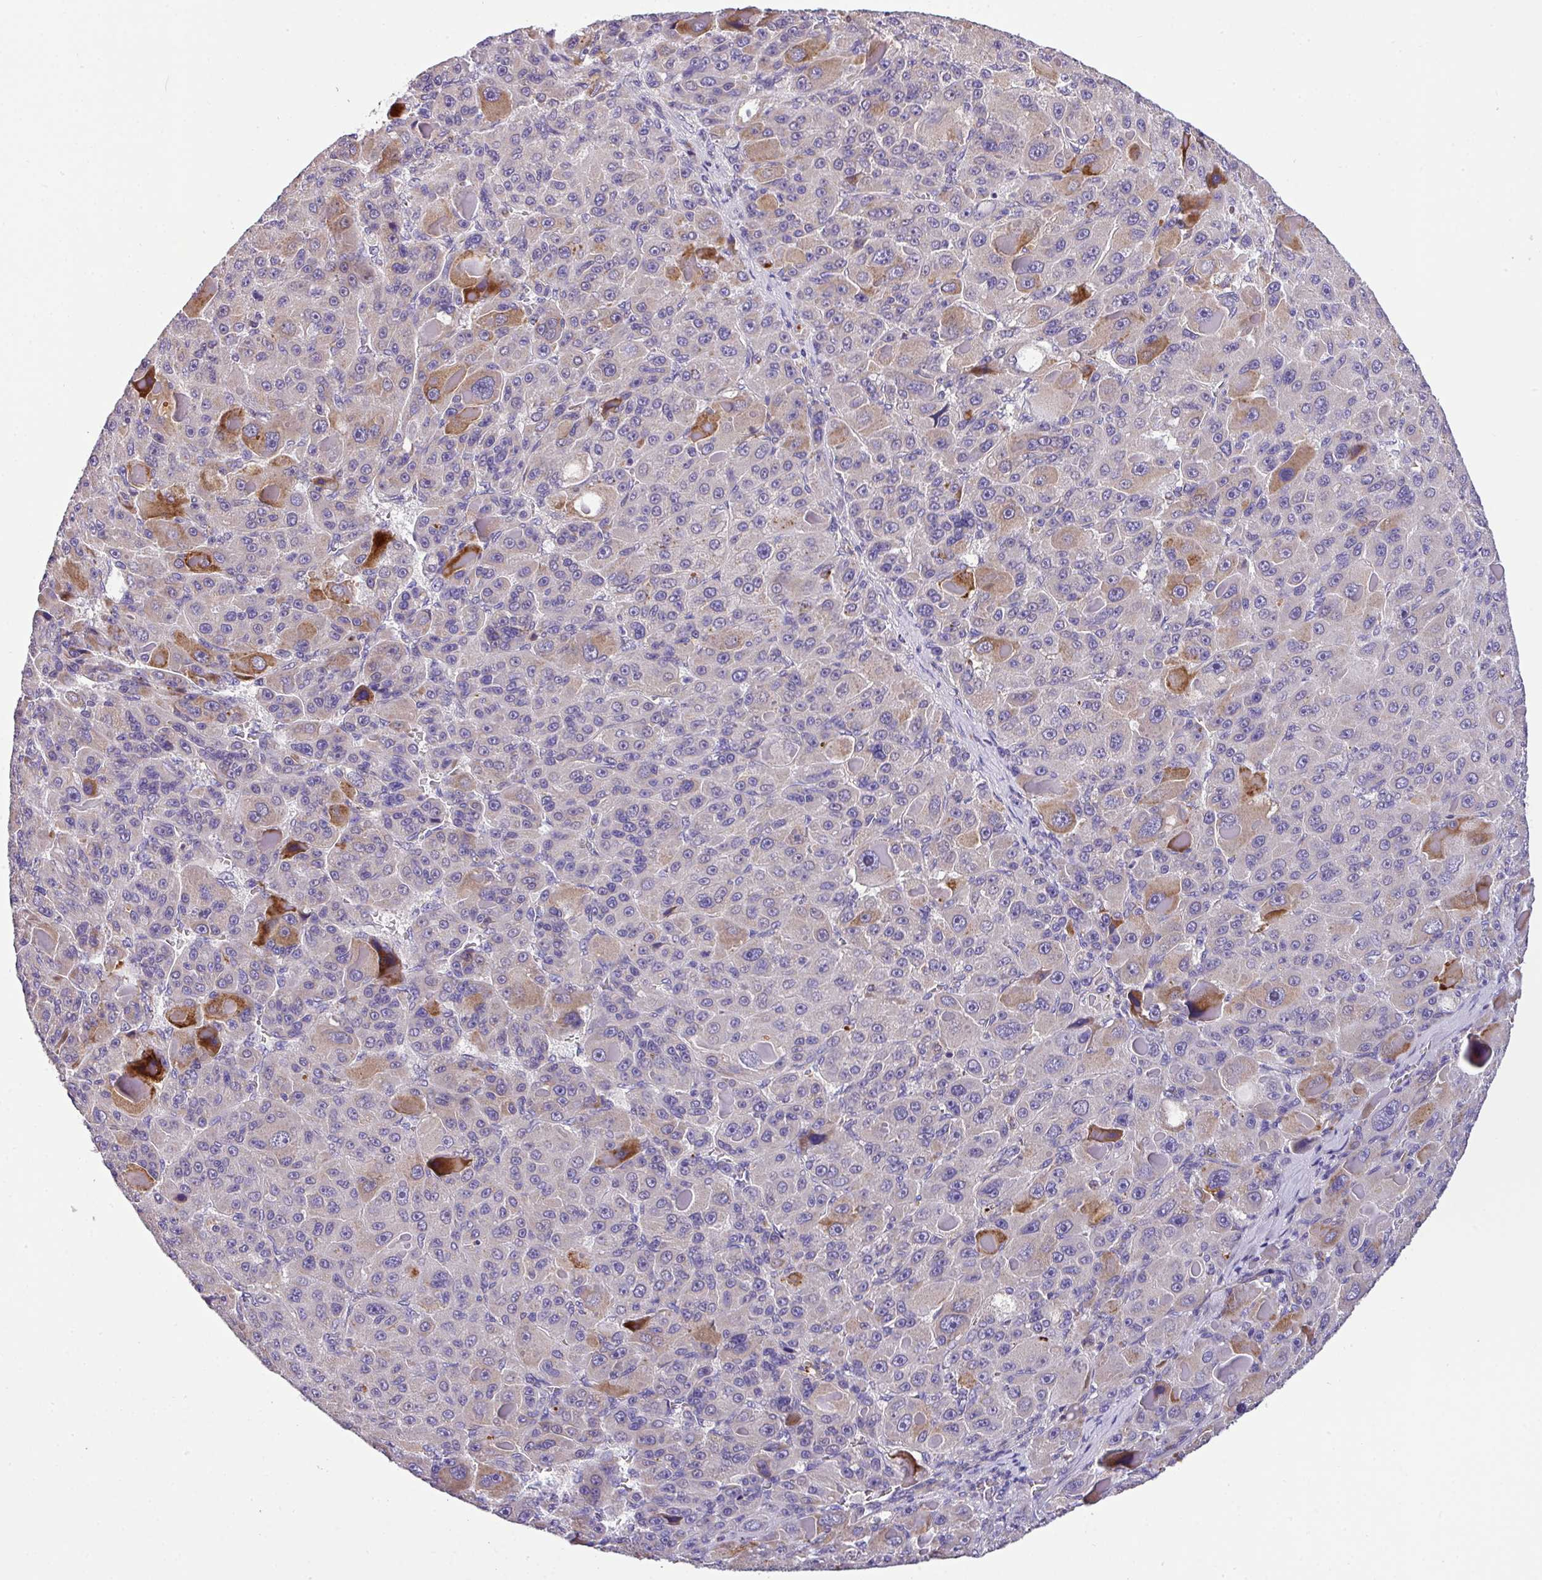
{"staining": {"intensity": "strong", "quantity": "<25%", "location": "cytoplasmic/membranous"}, "tissue": "liver cancer", "cell_type": "Tumor cells", "image_type": "cancer", "snomed": [{"axis": "morphology", "description": "Carcinoma, Hepatocellular, NOS"}, {"axis": "topography", "description": "Liver"}], "caption": "Immunohistochemistry (IHC) (DAB (3,3'-diaminobenzidine)) staining of liver hepatocellular carcinoma shows strong cytoplasmic/membranous protein positivity in about <25% of tumor cells. The staining was performed using DAB, with brown indicating positive protein expression. Nuclei are stained blue with hematoxylin.", "gene": "ANXA2R", "patient": {"sex": "male", "age": 76}}